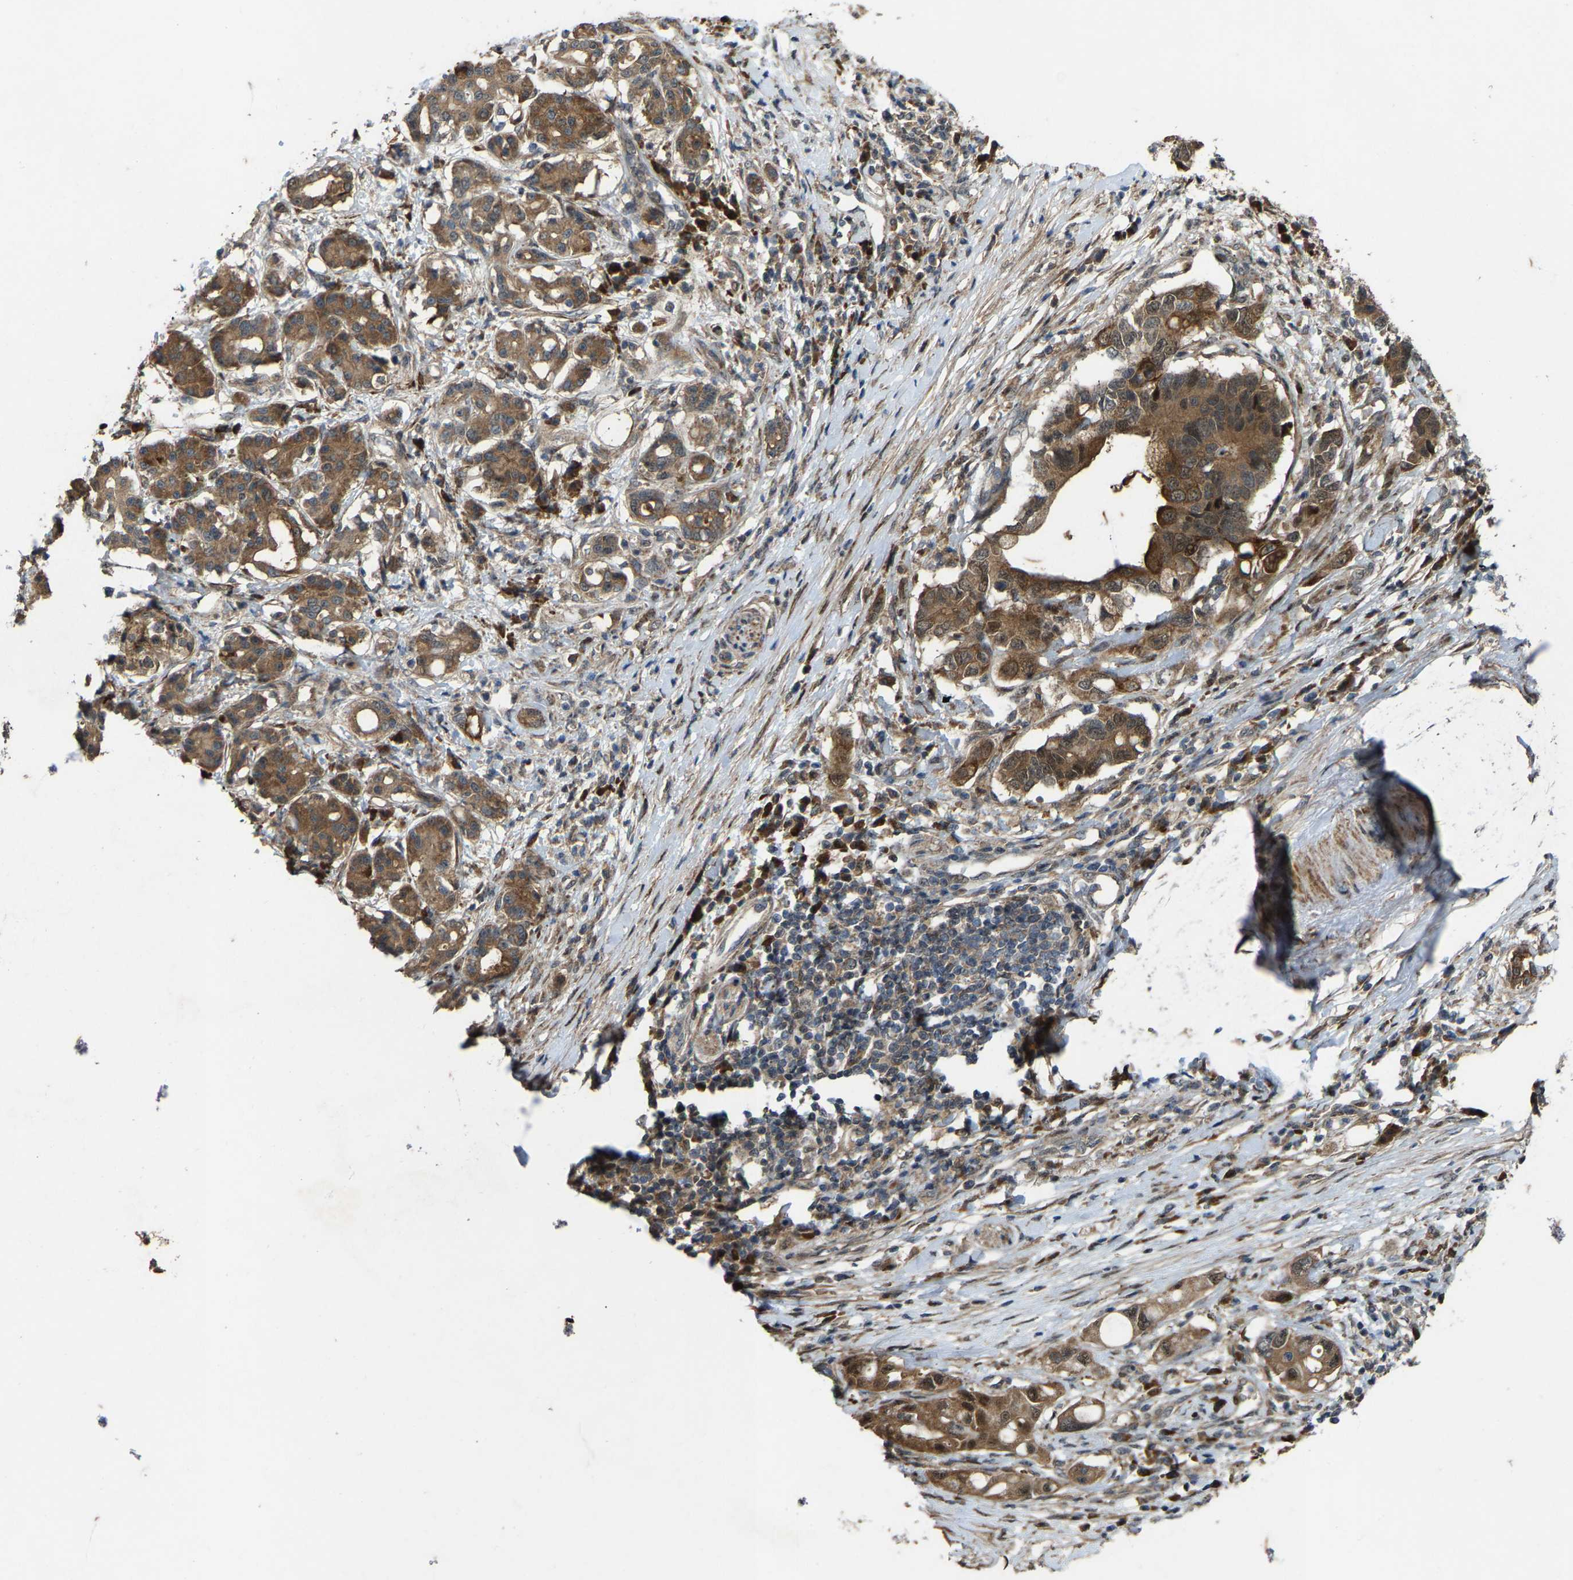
{"staining": {"intensity": "moderate", "quantity": ">75%", "location": "cytoplasmic/membranous"}, "tissue": "pancreatic cancer", "cell_type": "Tumor cells", "image_type": "cancer", "snomed": [{"axis": "morphology", "description": "Adenocarcinoma, NOS"}, {"axis": "topography", "description": "Pancreas"}], "caption": "An IHC photomicrograph of neoplastic tissue is shown. Protein staining in brown highlights moderate cytoplasmic/membranous positivity in adenocarcinoma (pancreatic) within tumor cells. The staining is performed using DAB (3,3'-diaminobenzidine) brown chromogen to label protein expression. The nuclei are counter-stained blue using hematoxylin.", "gene": "LRRC72", "patient": {"sex": "female", "age": 56}}